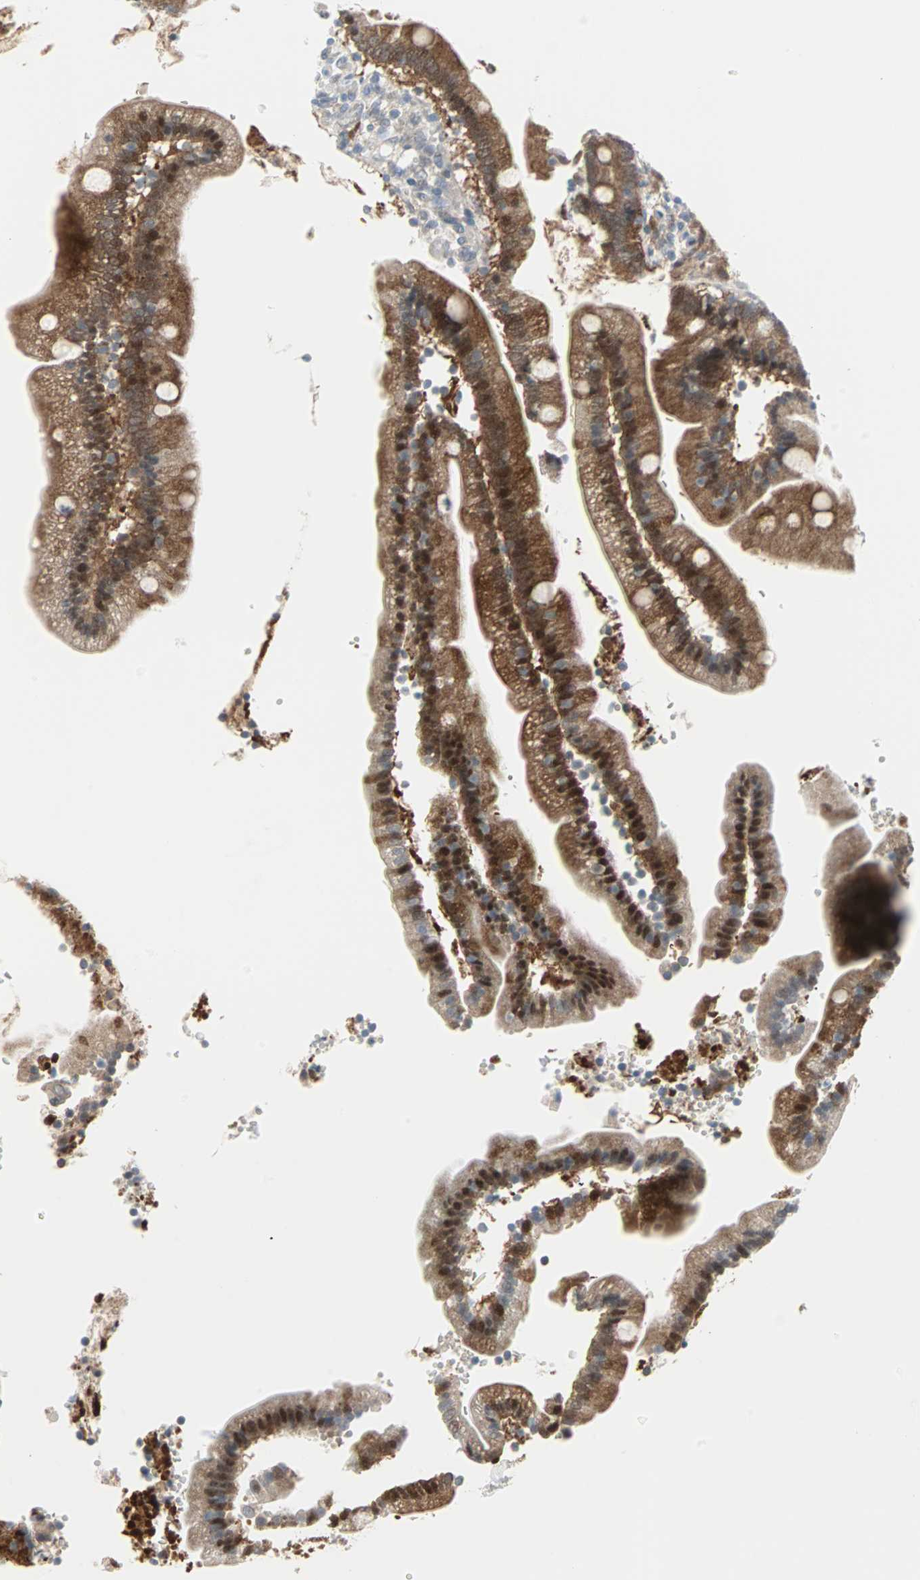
{"staining": {"intensity": "moderate", "quantity": ">75%", "location": "cytoplasmic/membranous,nuclear"}, "tissue": "duodenum", "cell_type": "Glandular cells", "image_type": "normal", "snomed": [{"axis": "morphology", "description": "Normal tissue, NOS"}, {"axis": "topography", "description": "Duodenum"}], "caption": "A histopathology image showing moderate cytoplasmic/membranous,nuclear staining in about >75% of glandular cells in normal duodenum, as visualized by brown immunohistochemical staining.", "gene": "CASP3", "patient": {"sex": "male", "age": 66}}